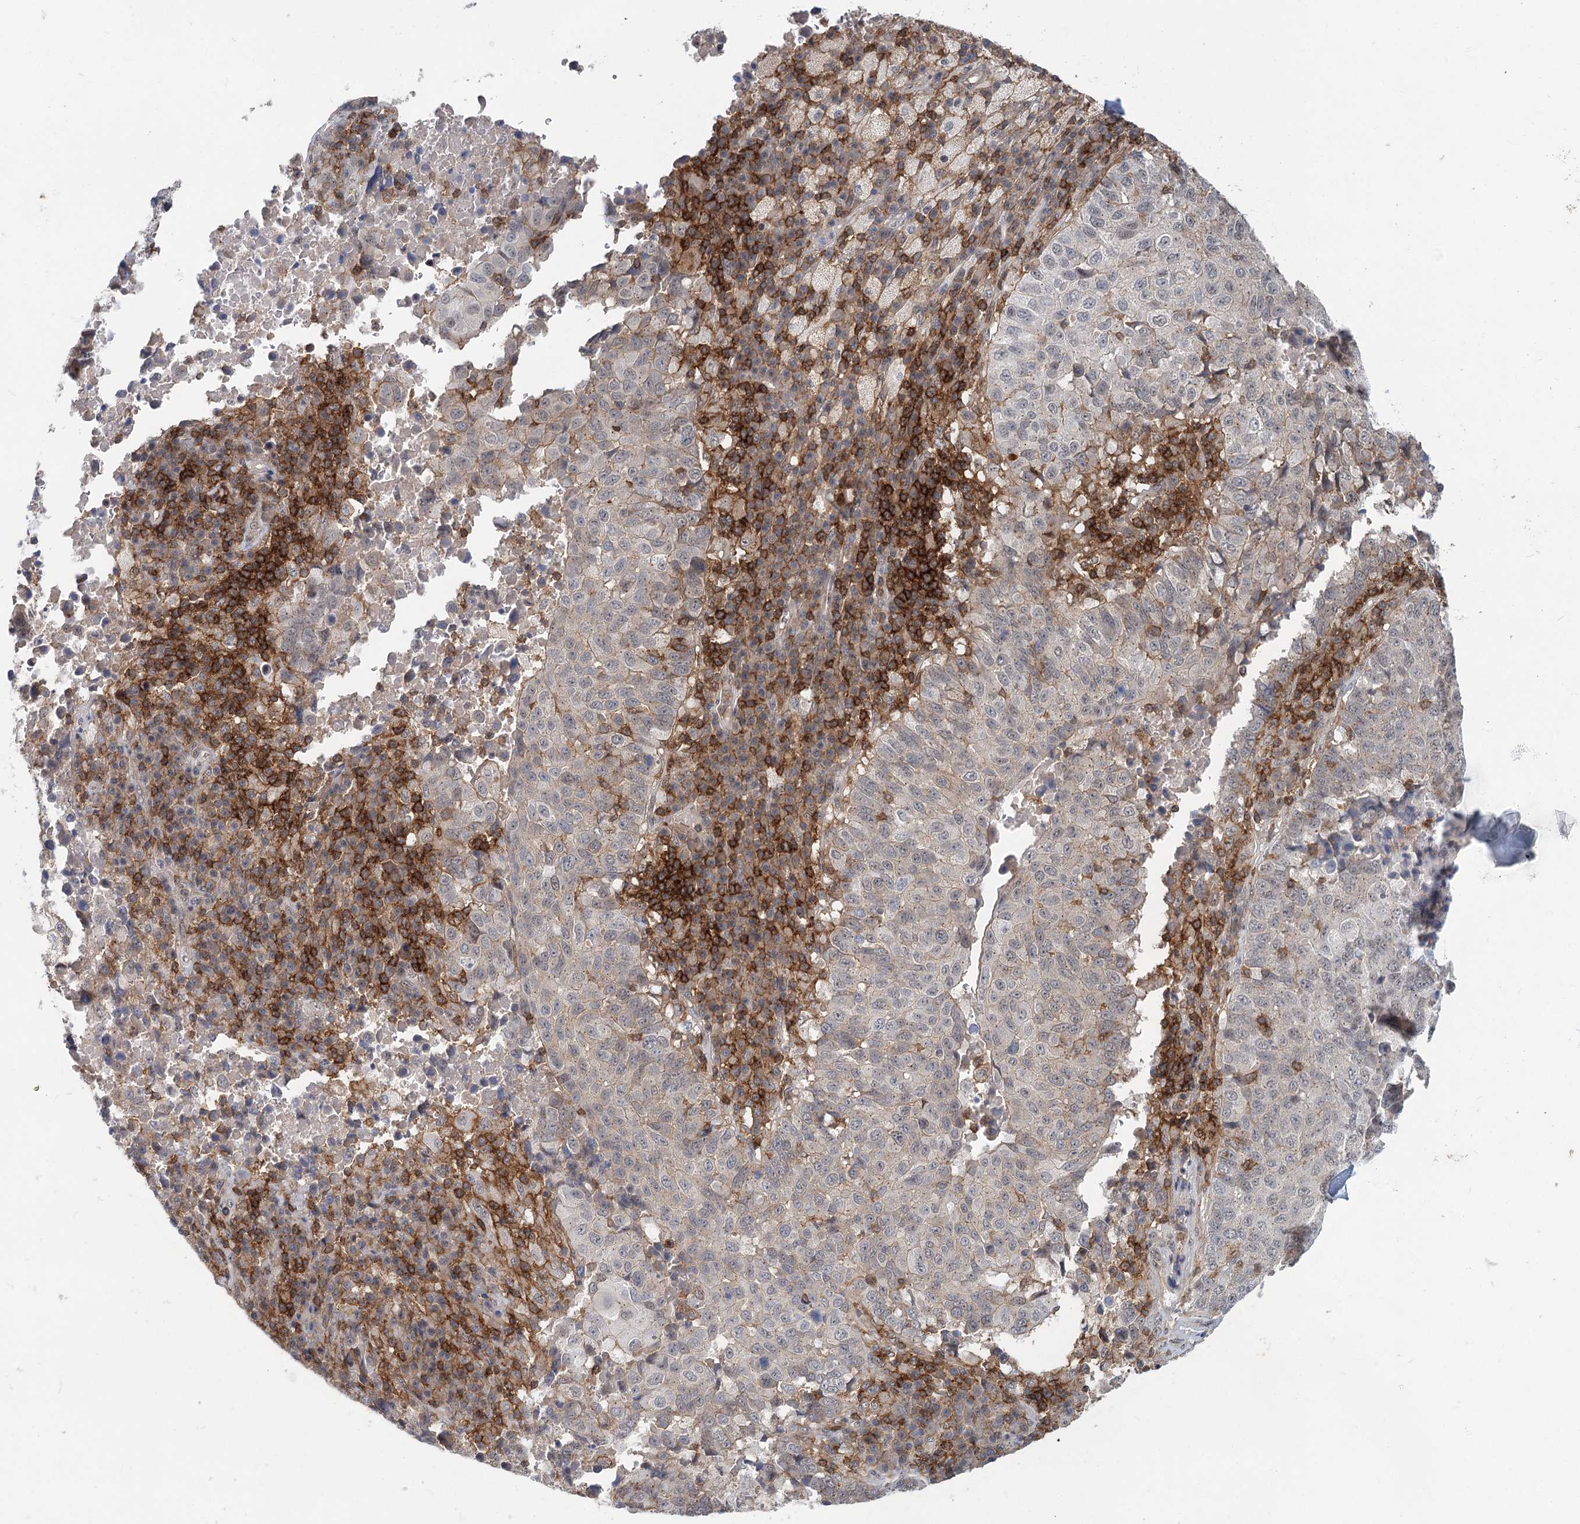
{"staining": {"intensity": "weak", "quantity": "<25%", "location": "cytoplasmic/membranous"}, "tissue": "lung cancer", "cell_type": "Tumor cells", "image_type": "cancer", "snomed": [{"axis": "morphology", "description": "Squamous cell carcinoma, NOS"}, {"axis": "topography", "description": "Lung"}], "caption": "DAB (3,3'-diaminobenzidine) immunohistochemical staining of human lung cancer displays no significant positivity in tumor cells.", "gene": "CDC42SE2", "patient": {"sex": "male", "age": 73}}